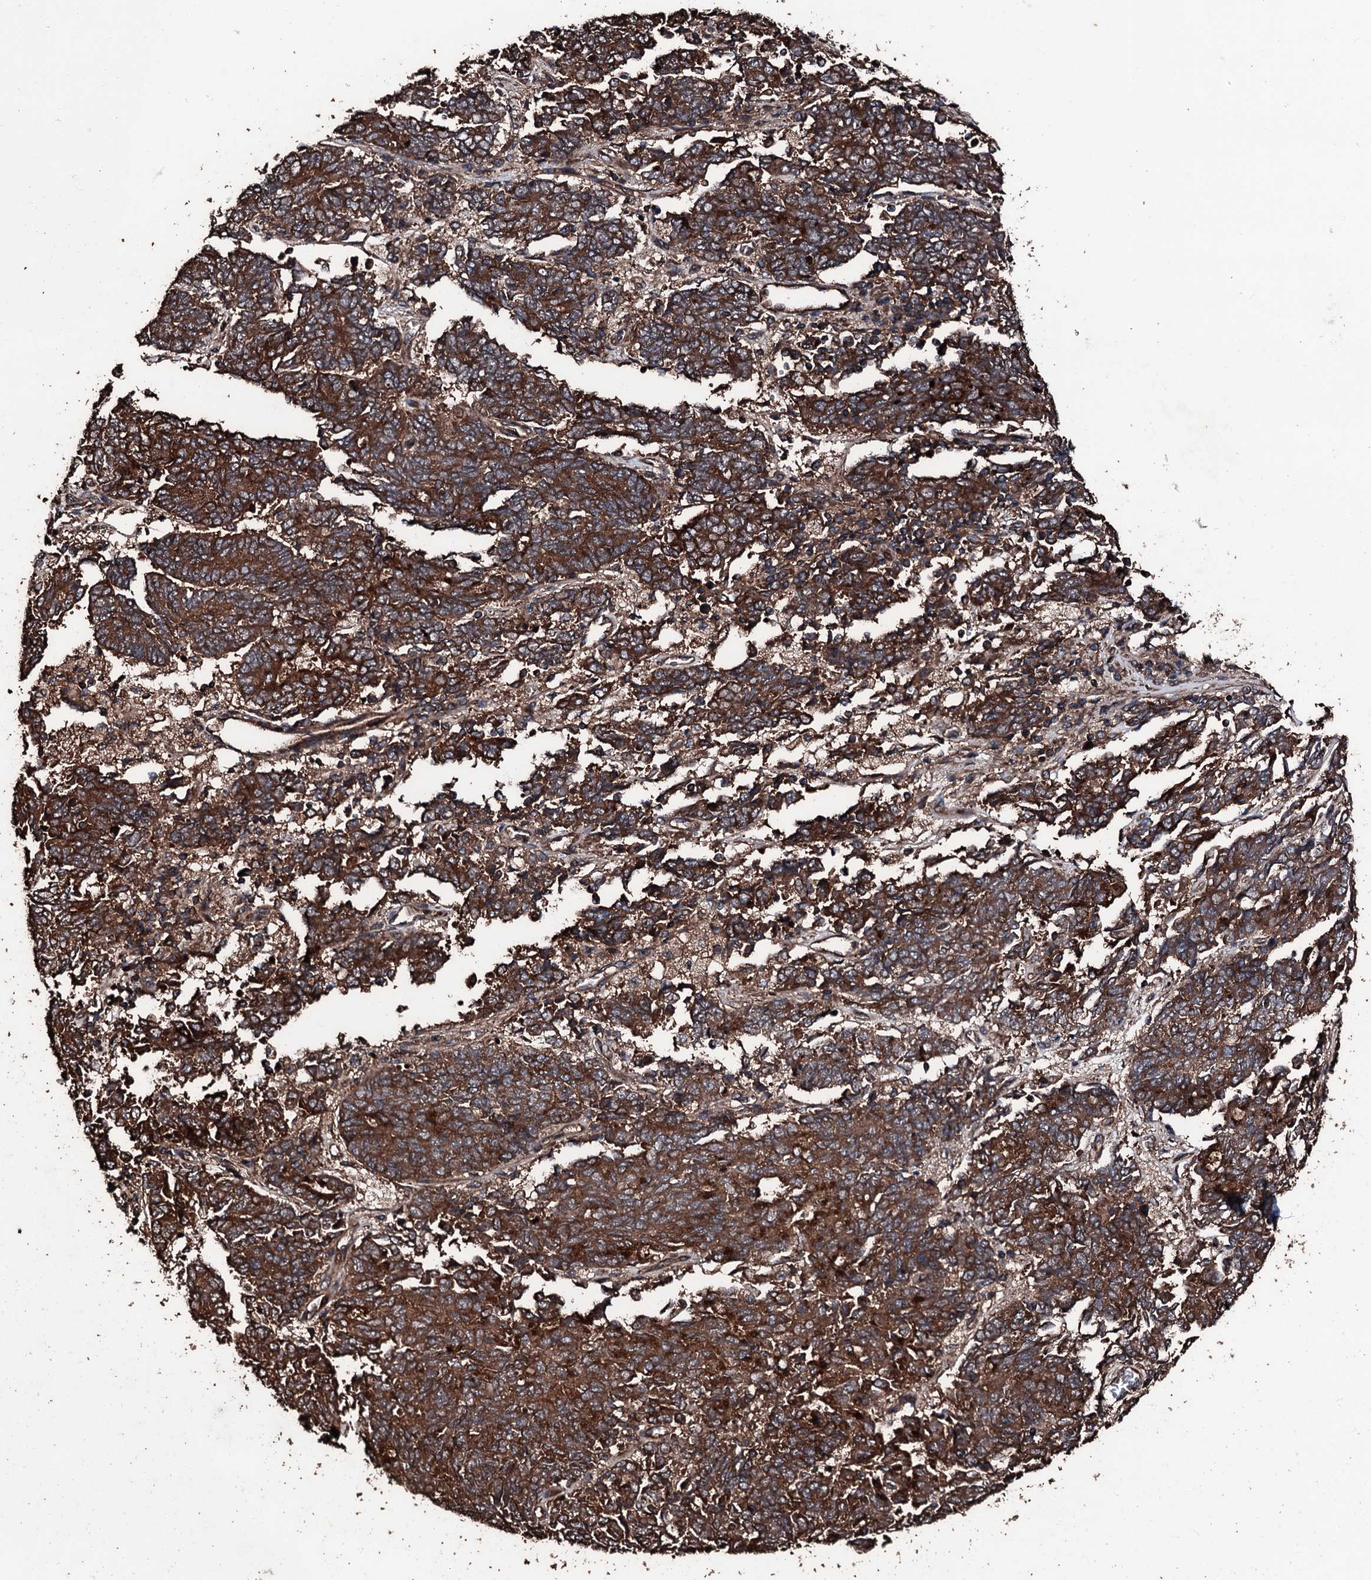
{"staining": {"intensity": "strong", "quantity": ">75%", "location": "cytoplasmic/membranous"}, "tissue": "endometrial cancer", "cell_type": "Tumor cells", "image_type": "cancer", "snomed": [{"axis": "morphology", "description": "Adenocarcinoma, NOS"}, {"axis": "topography", "description": "Endometrium"}], "caption": "Immunohistochemistry staining of endometrial adenocarcinoma, which shows high levels of strong cytoplasmic/membranous staining in about >75% of tumor cells indicating strong cytoplasmic/membranous protein expression. The staining was performed using DAB (3,3'-diaminobenzidine) (brown) for protein detection and nuclei were counterstained in hematoxylin (blue).", "gene": "KIF18A", "patient": {"sex": "female", "age": 80}}